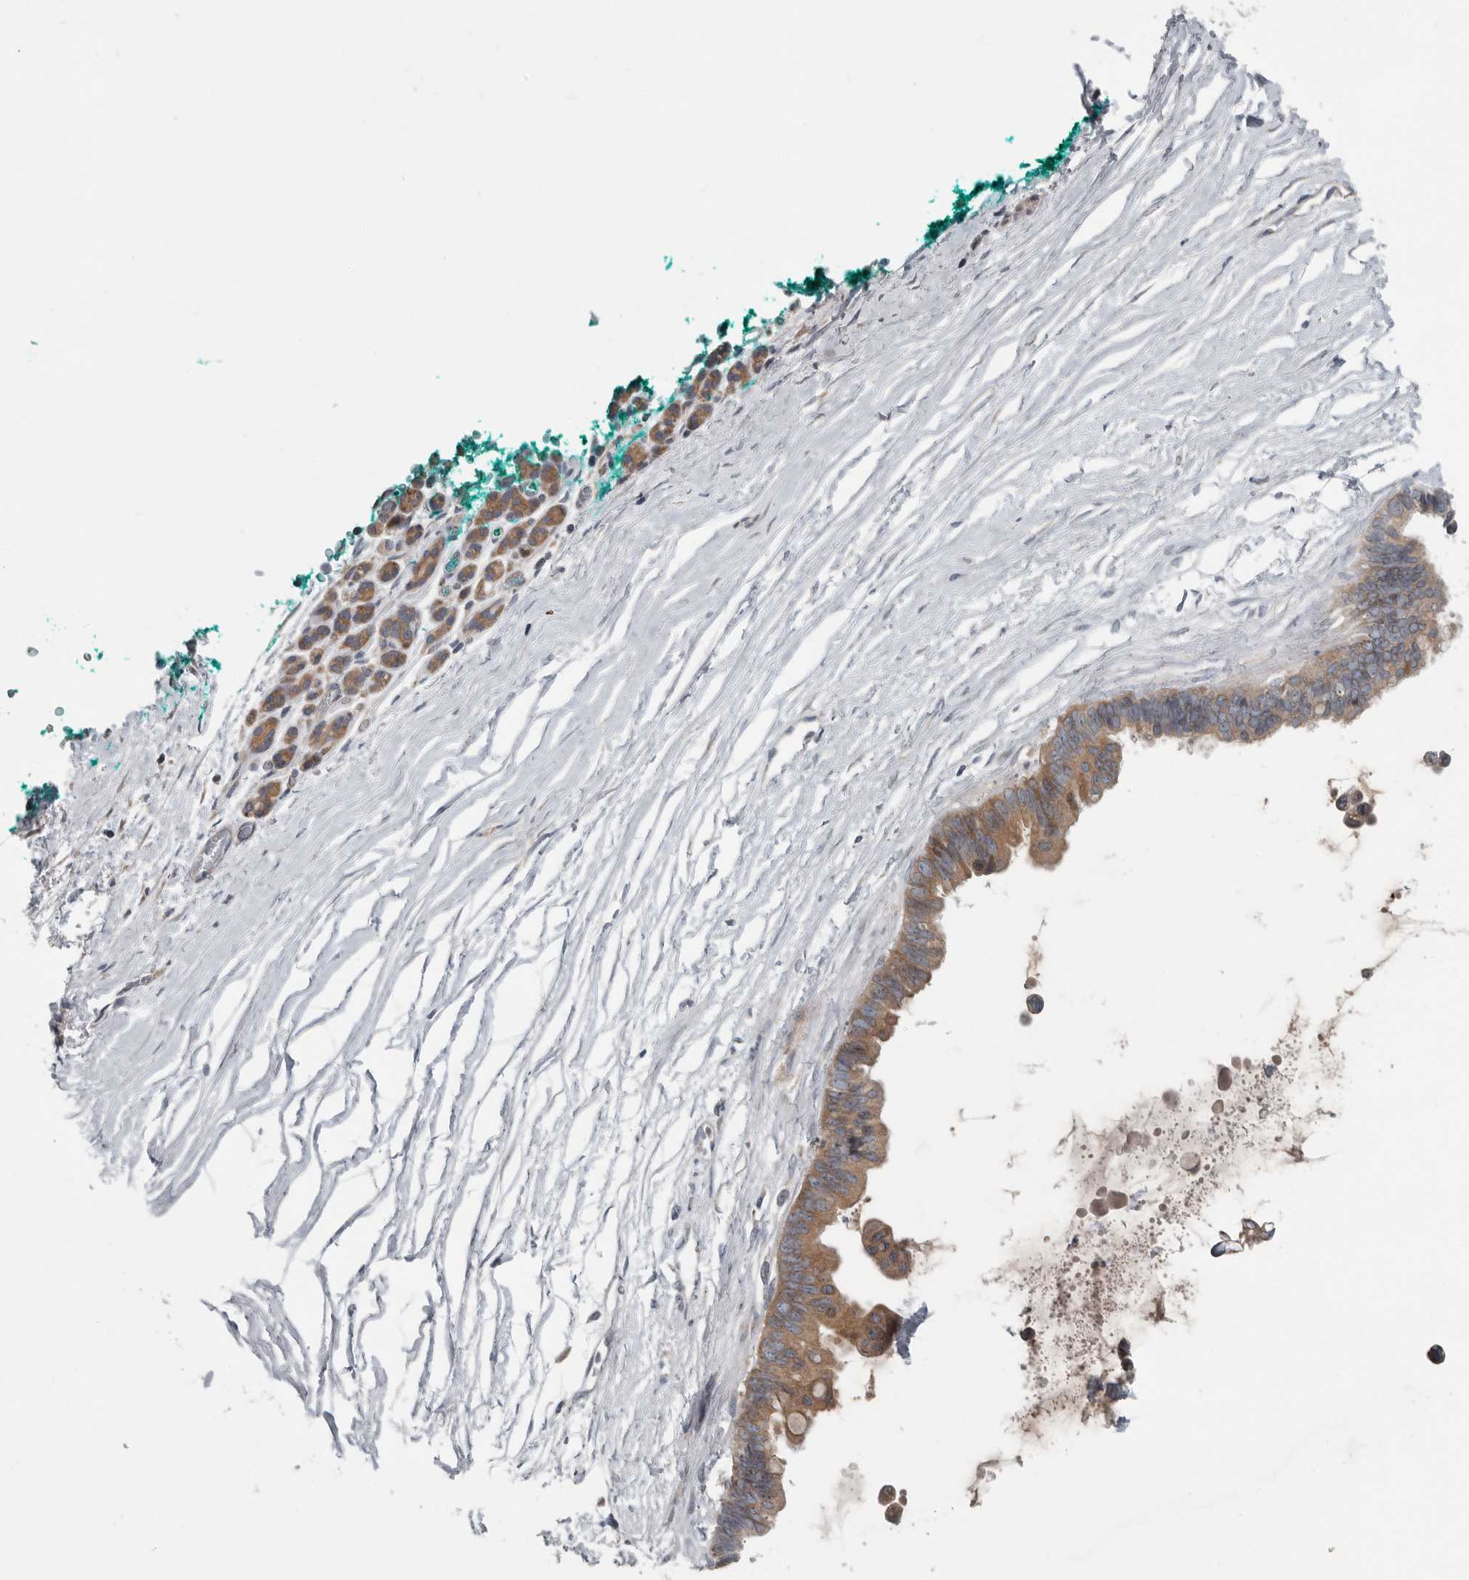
{"staining": {"intensity": "moderate", "quantity": ">75%", "location": "cytoplasmic/membranous"}, "tissue": "pancreatic cancer", "cell_type": "Tumor cells", "image_type": "cancer", "snomed": [{"axis": "morphology", "description": "Adenocarcinoma, NOS"}, {"axis": "topography", "description": "Pancreas"}], "caption": "Pancreatic cancer (adenocarcinoma) stained for a protein (brown) displays moderate cytoplasmic/membranous positive expression in about >75% of tumor cells.", "gene": "TMEM199", "patient": {"sex": "female", "age": 72}}